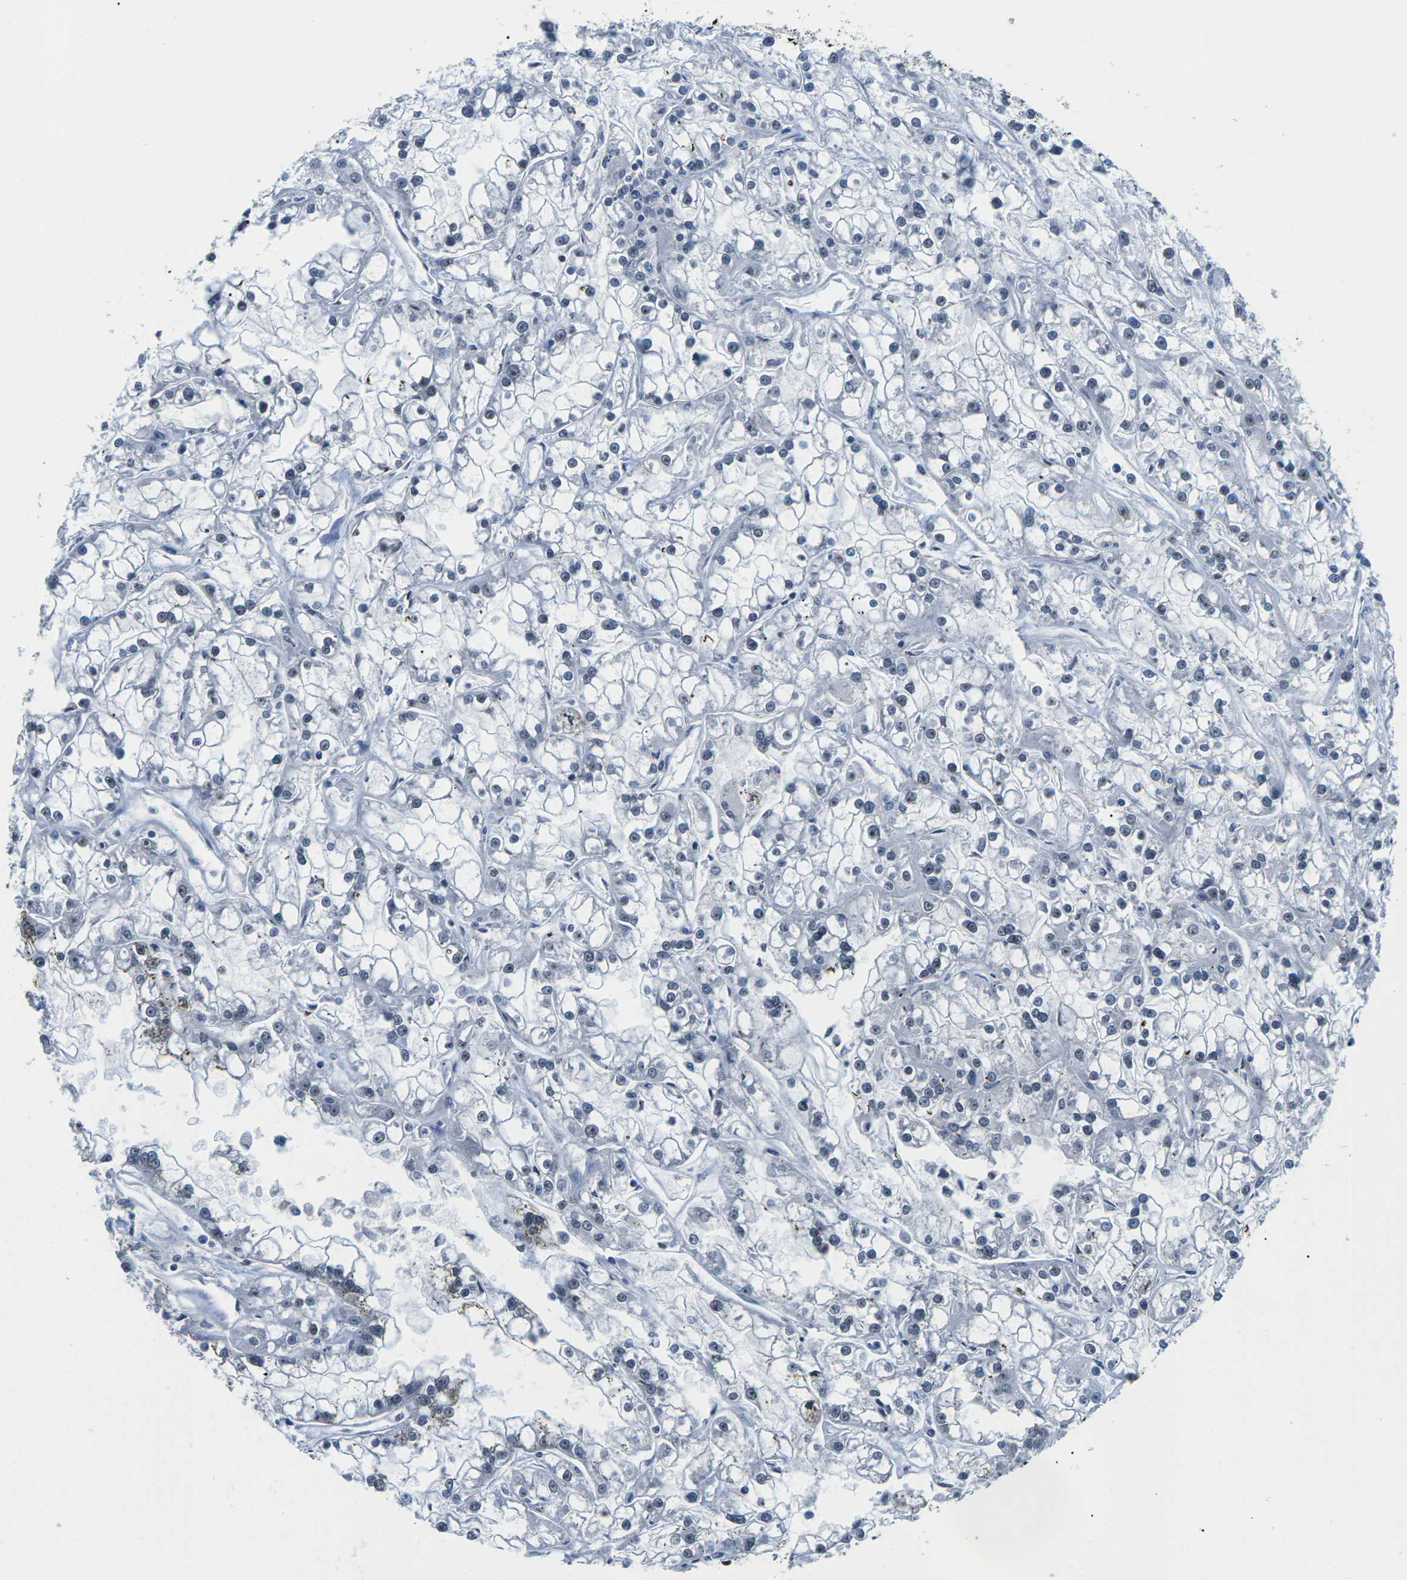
{"staining": {"intensity": "negative", "quantity": "none", "location": "none"}, "tissue": "renal cancer", "cell_type": "Tumor cells", "image_type": "cancer", "snomed": [{"axis": "morphology", "description": "Adenocarcinoma, NOS"}, {"axis": "topography", "description": "Kidney"}], "caption": "A micrograph of human adenocarcinoma (renal) is negative for staining in tumor cells.", "gene": "NSRP1", "patient": {"sex": "female", "age": 52}}